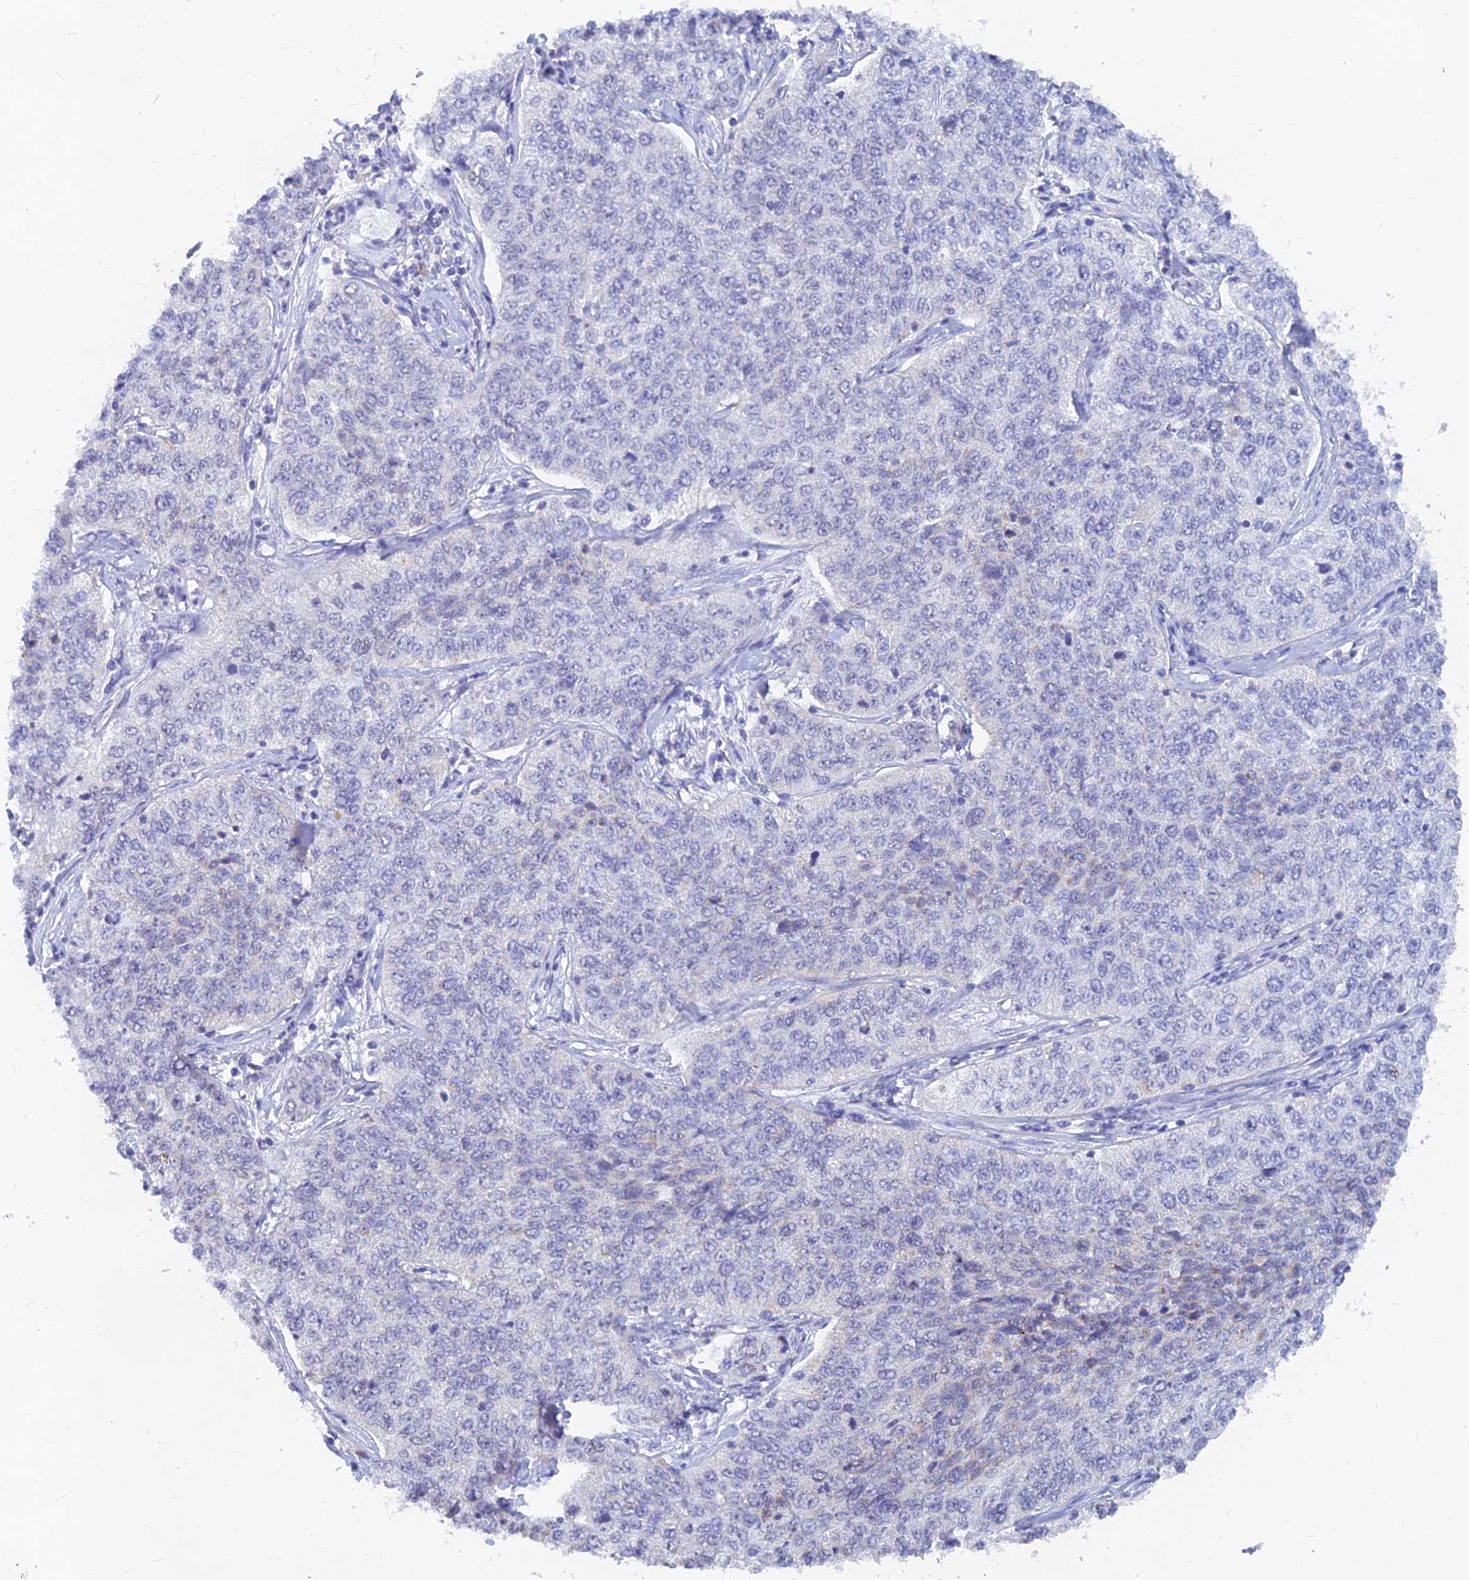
{"staining": {"intensity": "negative", "quantity": "none", "location": "none"}, "tissue": "cervical cancer", "cell_type": "Tumor cells", "image_type": "cancer", "snomed": [{"axis": "morphology", "description": "Squamous cell carcinoma, NOS"}, {"axis": "topography", "description": "Cervix"}], "caption": "IHC photomicrograph of neoplastic tissue: human cervical squamous cell carcinoma stained with DAB (3,3'-diaminobenzidine) reveals no significant protein expression in tumor cells. (Stains: DAB immunohistochemistry with hematoxylin counter stain, Microscopy: brightfield microscopy at high magnification).", "gene": "LRIF1", "patient": {"sex": "female", "age": 35}}